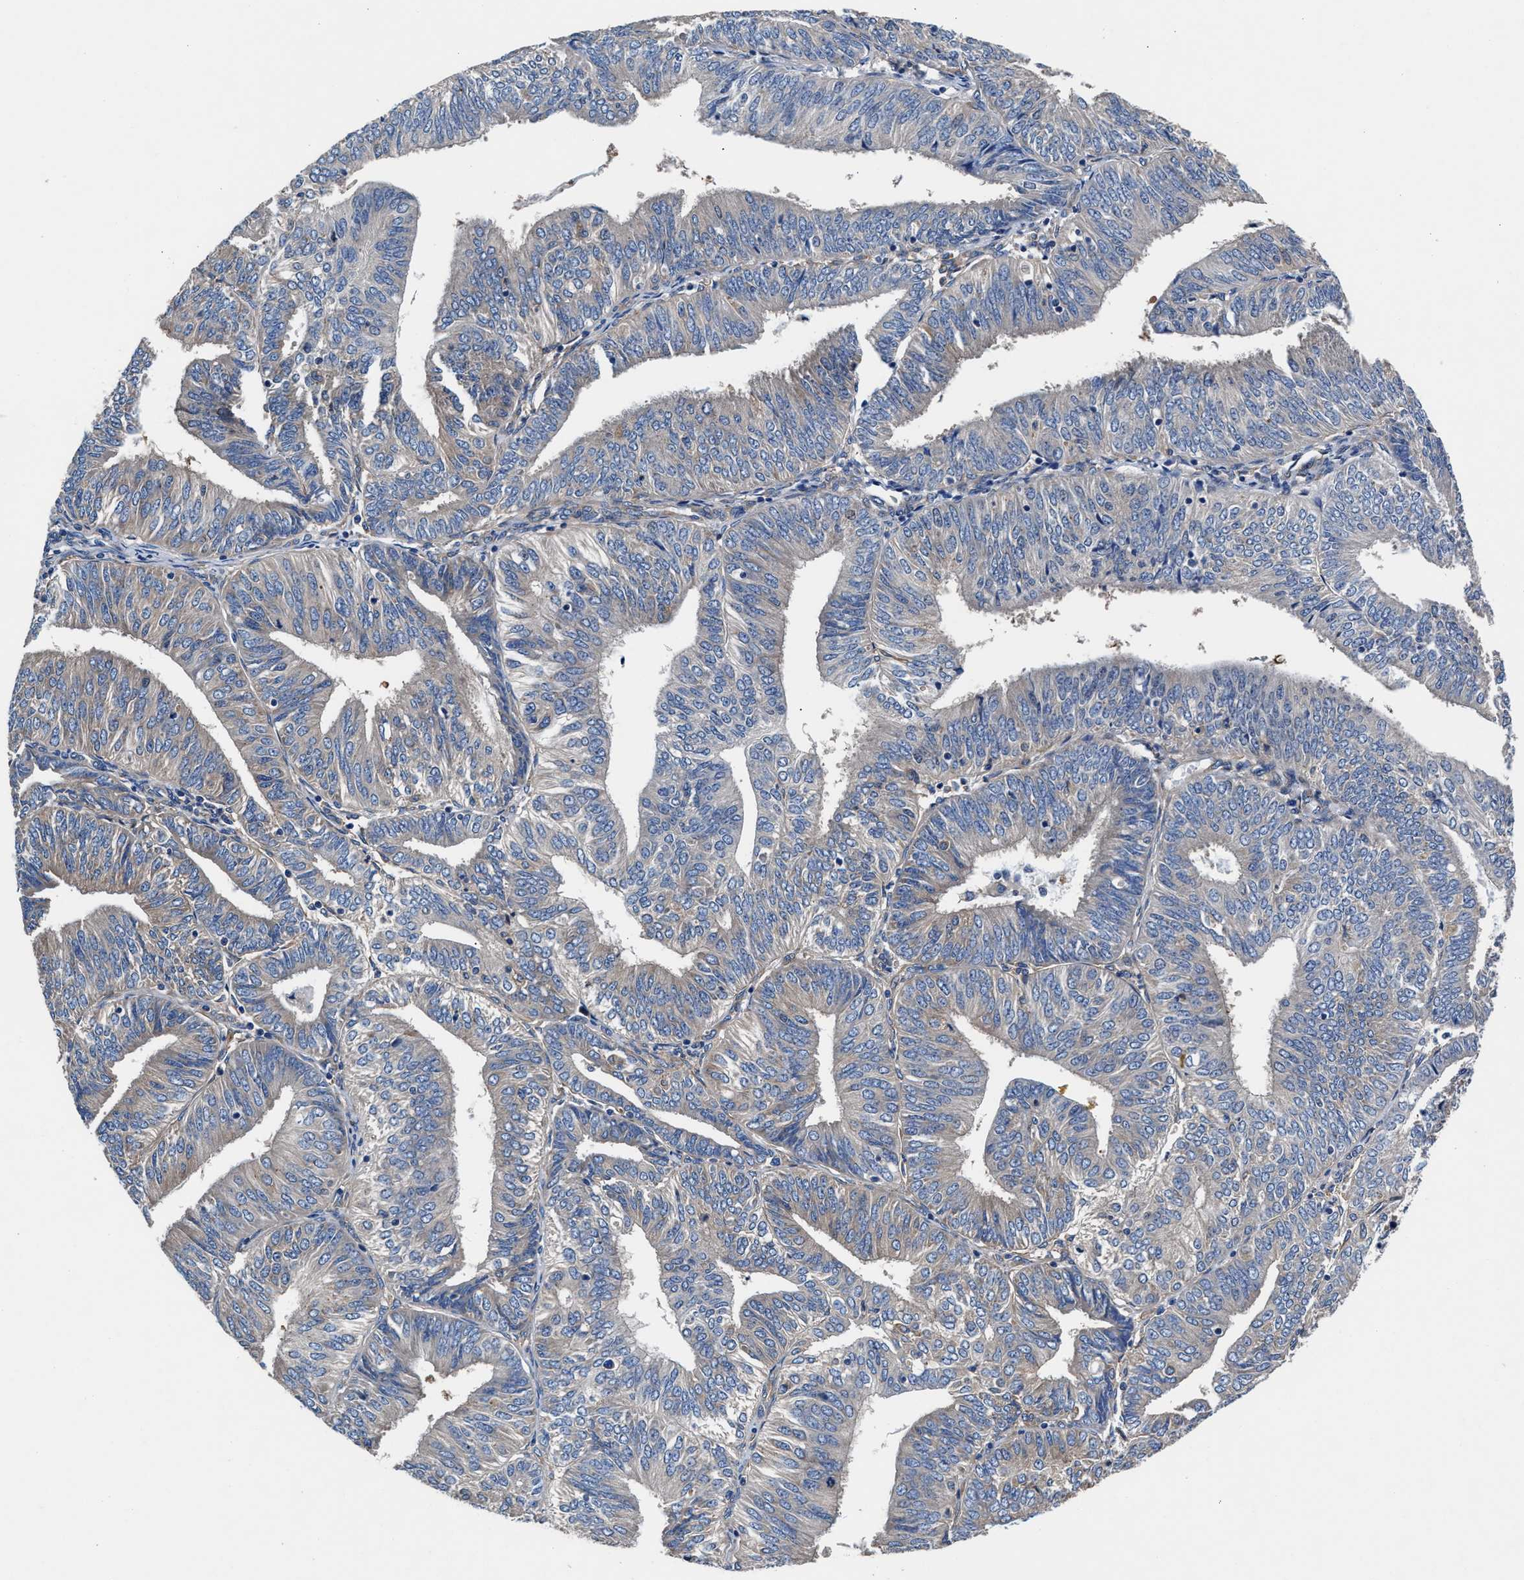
{"staining": {"intensity": "negative", "quantity": "none", "location": "none"}, "tissue": "endometrial cancer", "cell_type": "Tumor cells", "image_type": "cancer", "snomed": [{"axis": "morphology", "description": "Adenocarcinoma, NOS"}, {"axis": "topography", "description": "Endometrium"}], "caption": "This is an immunohistochemistry (IHC) photomicrograph of endometrial cancer (adenocarcinoma). There is no positivity in tumor cells.", "gene": "SH3GL1", "patient": {"sex": "female", "age": 58}}